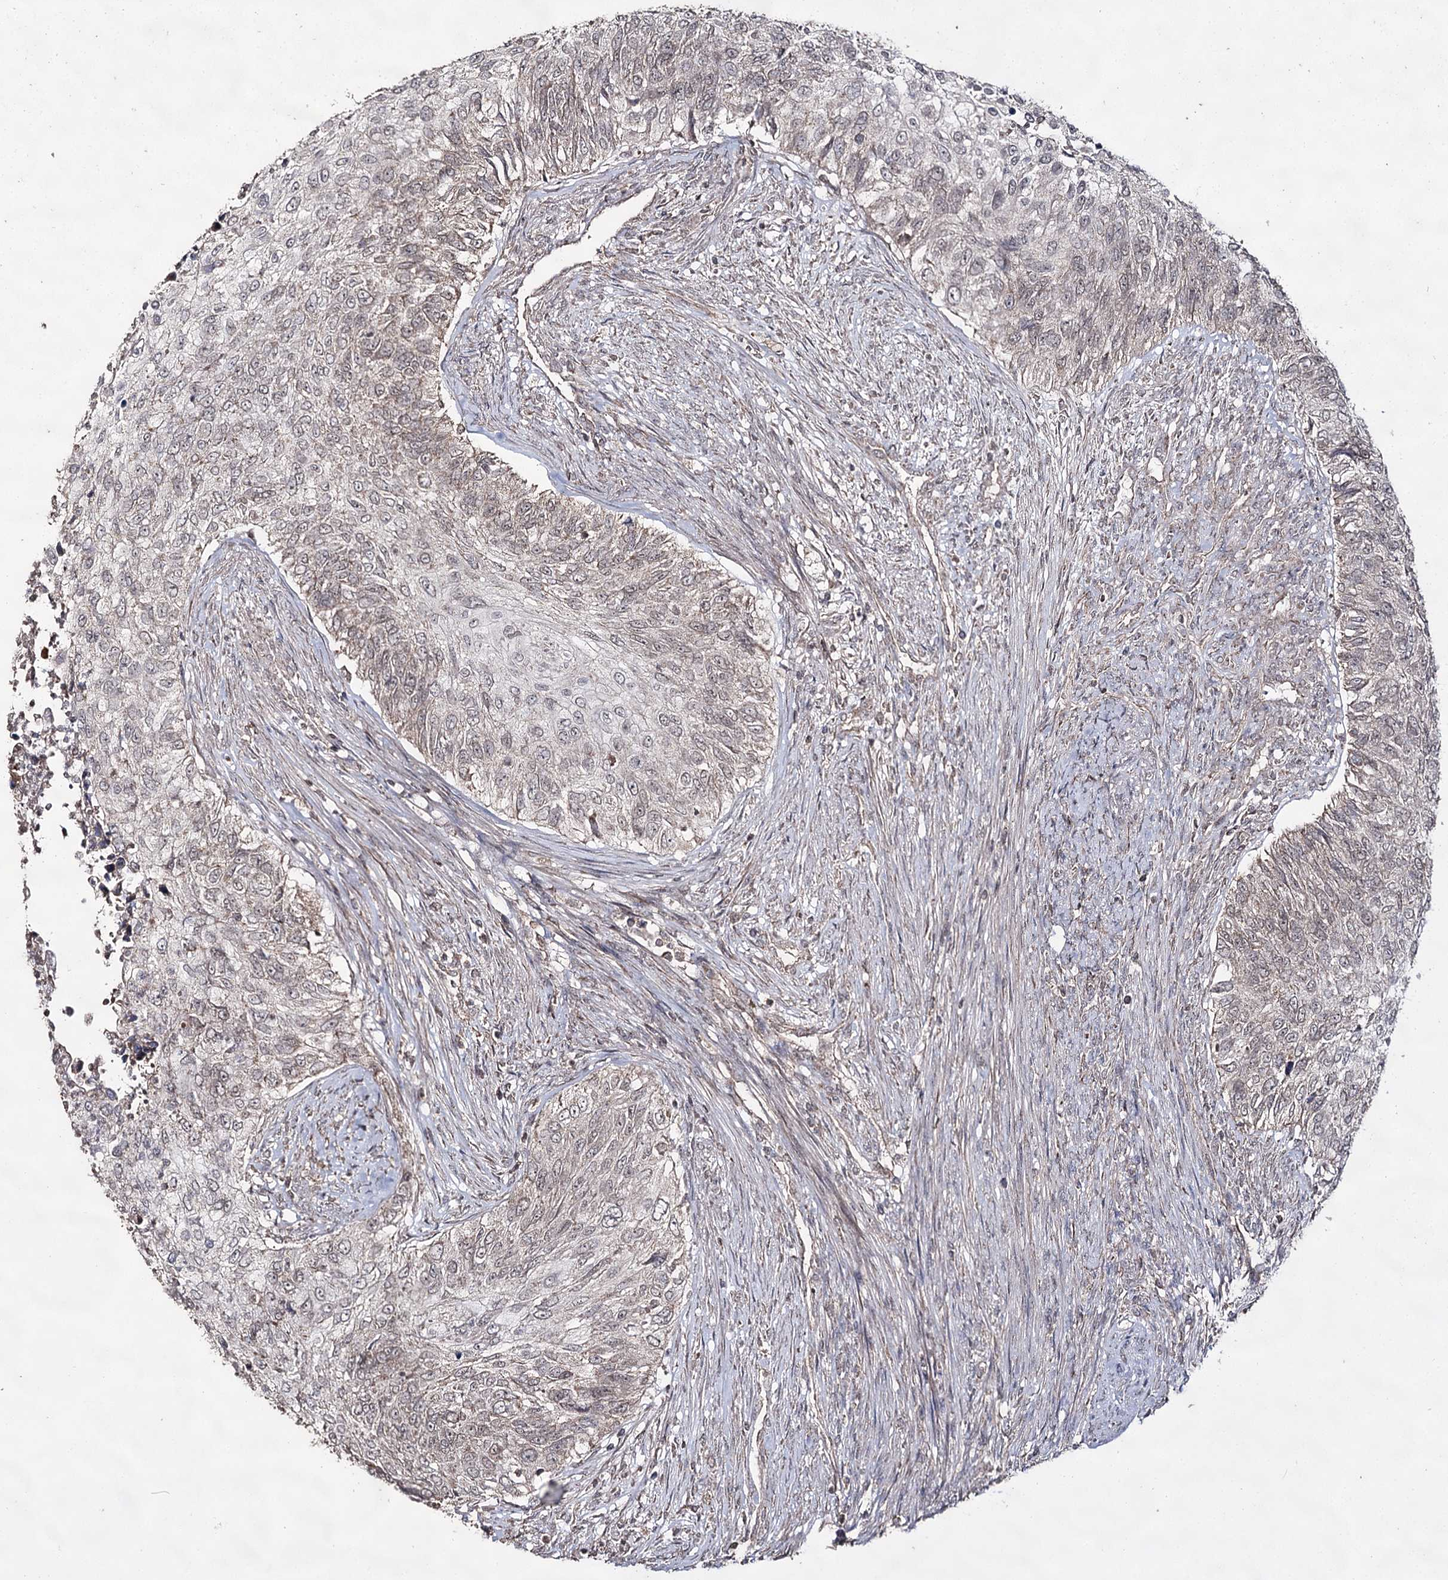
{"staining": {"intensity": "negative", "quantity": "none", "location": "none"}, "tissue": "urothelial cancer", "cell_type": "Tumor cells", "image_type": "cancer", "snomed": [{"axis": "morphology", "description": "Urothelial carcinoma, High grade"}, {"axis": "topography", "description": "Urinary bladder"}], "caption": "Tumor cells show no significant expression in urothelial cancer.", "gene": "ACTR6", "patient": {"sex": "female", "age": 60}}